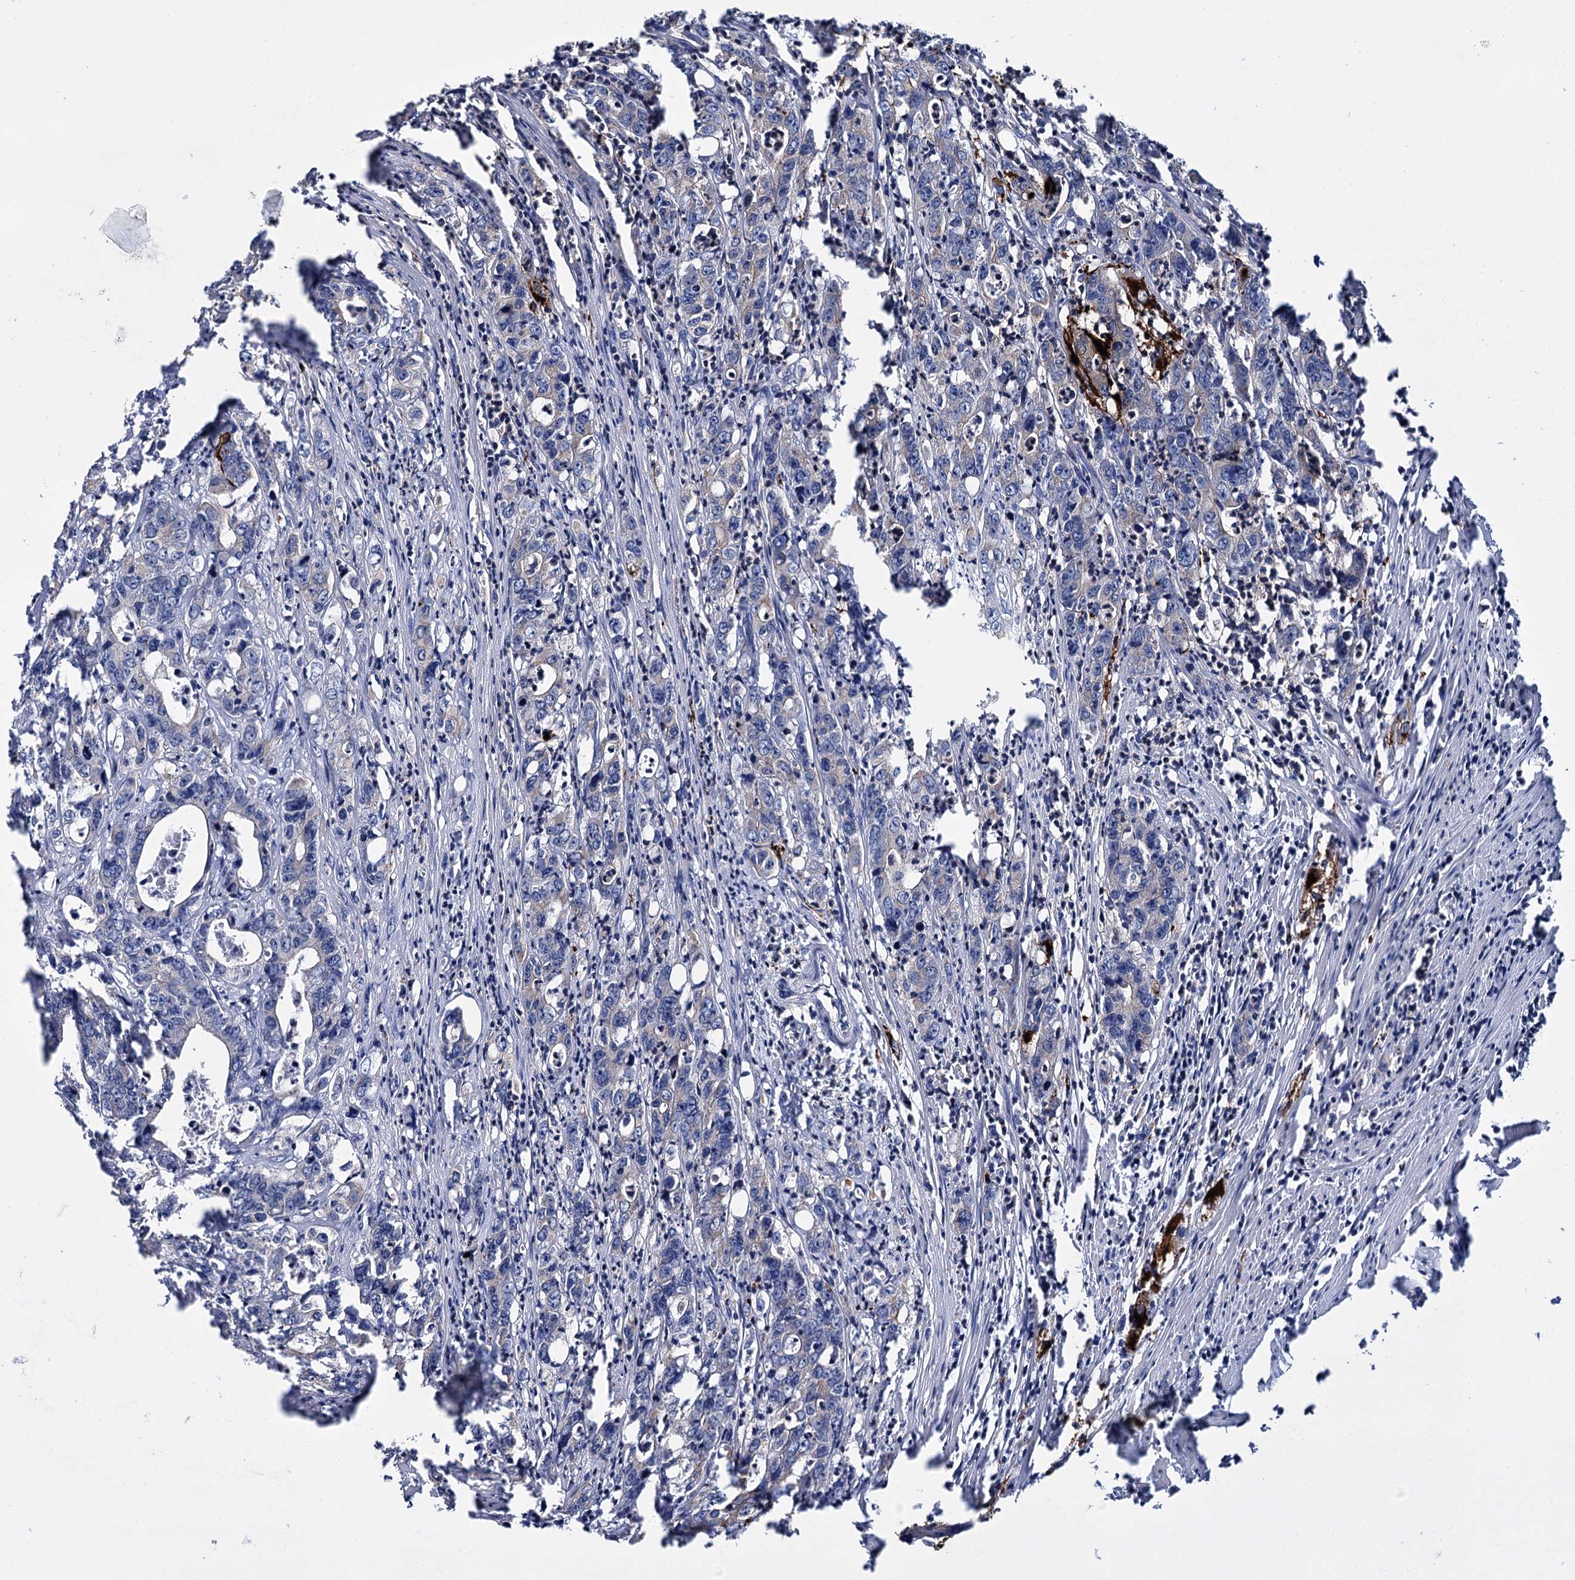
{"staining": {"intensity": "negative", "quantity": "none", "location": "none"}, "tissue": "colorectal cancer", "cell_type": "Tumor cells", "image_type": "cancer", "snomed": [{"axis": "morphology", "description": "Adenocarcinoma, NOS"}, {"axis": "topography", "description": "Colon"}], "caption": "Immunohistochemistry (IHC) image of colorectal cancer (adenocarcinoma) stained for a protein (brown), which displays no positivity in tumor cells.", "gene": "UBASH3B", "patient": {"sex": "female", "age": 75}}